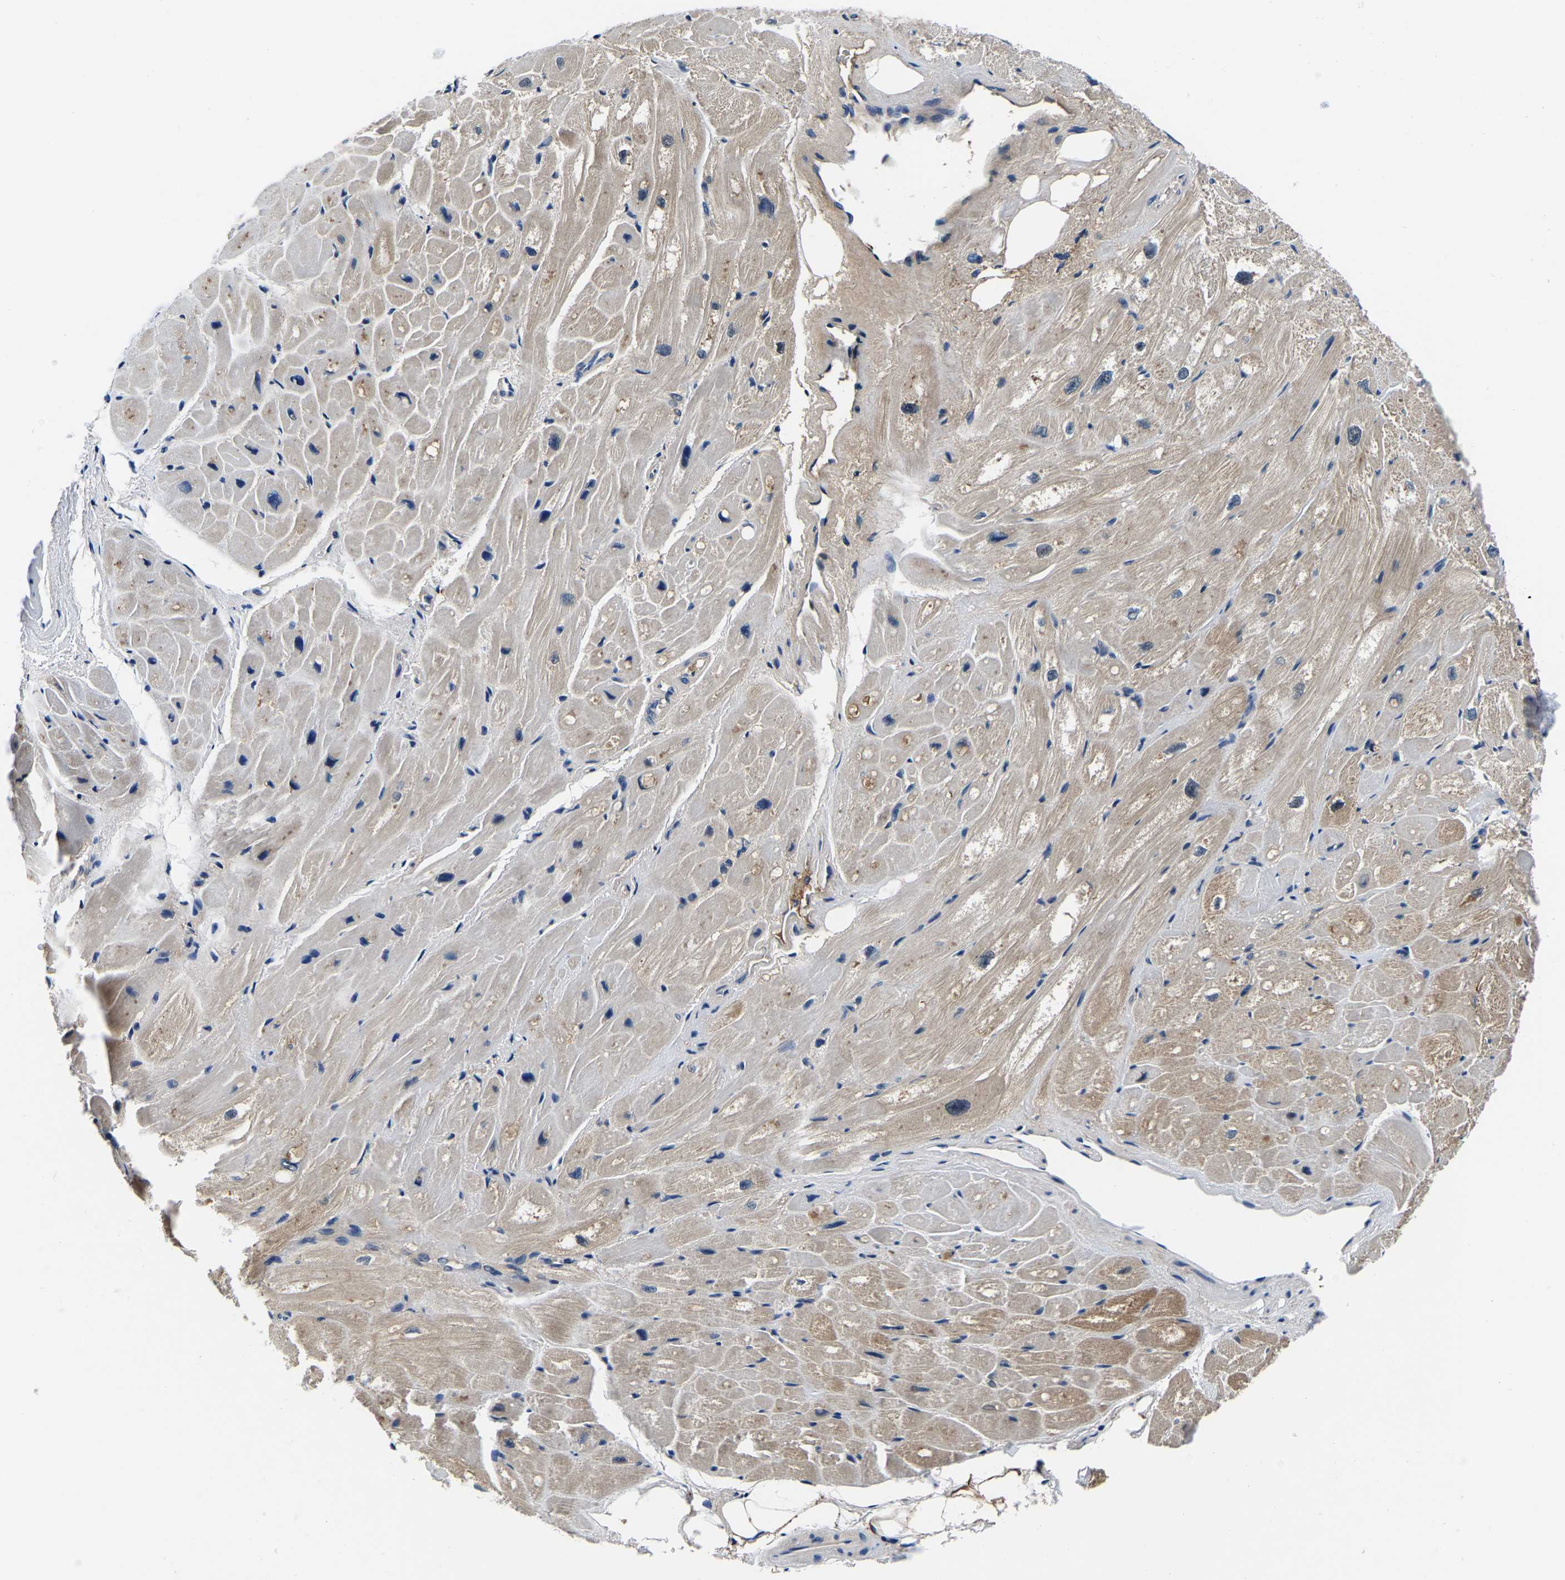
{"staining": {"intensity": "moderate", "quantity": ">75%", "location": "cytoplasmic/membranous"}, "tissue": "heart muscle", "cell_type": "Cardiomyocytes", "image_type": "normal", "snomed": [{"axis": "morphology", "description": "Normal tissue, NOS"}, {"axis": "topography", "description": "Heart"}], "caption": "Immunohistochemical staining of benign human heart muscle shows >75% levels of moderate cytoplasmic/membranous protein positivity in approximately >75% of cardiomyocytes.", "gene": "ACO1", "patient": {"sex": "male", "age": 49}}